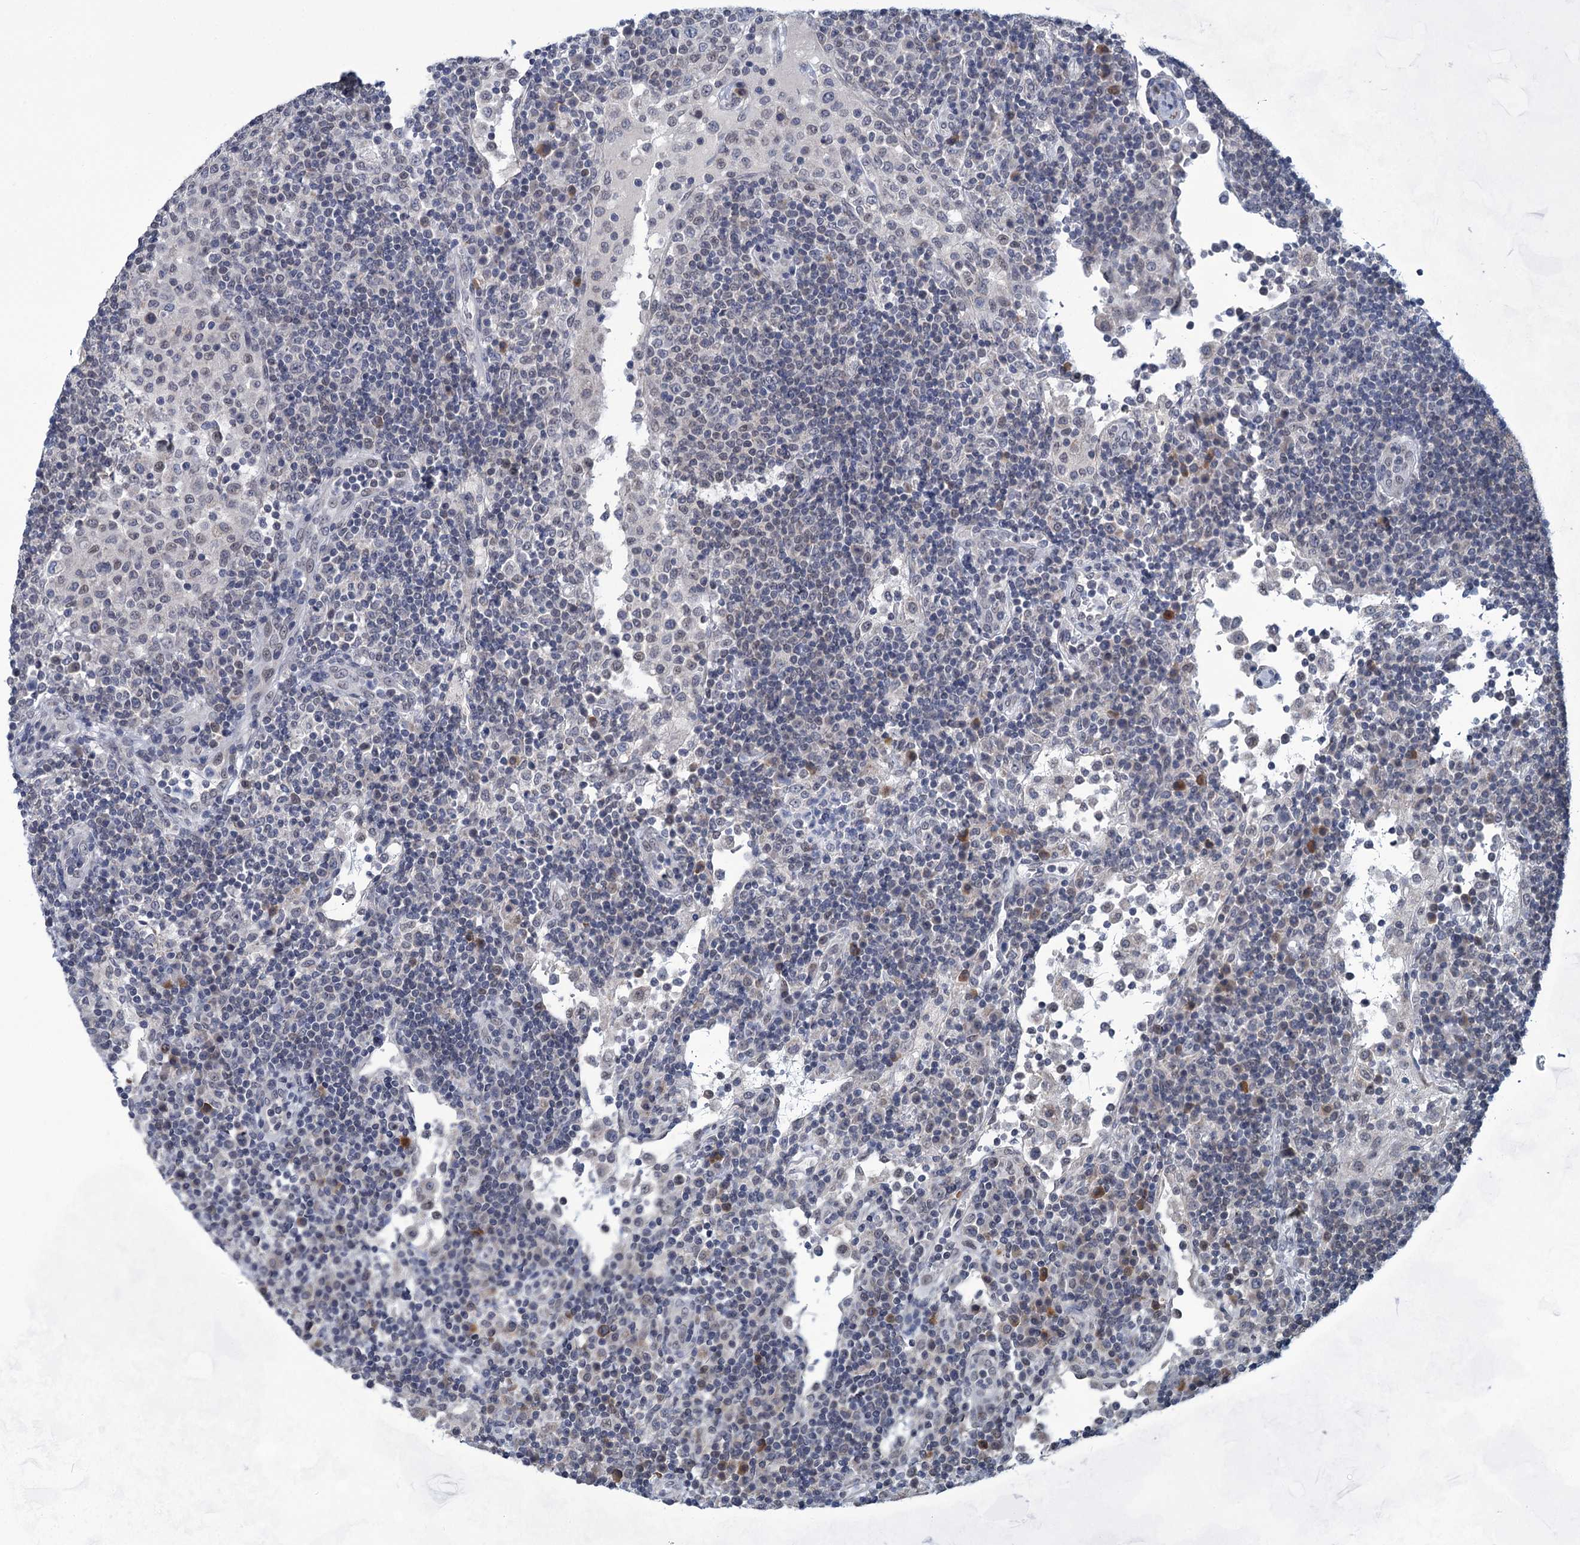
{"staining": {"intensity": "moderate", "quantity": "<25%", "location": "cytoplasmic/membranous"}, "tissue": "lymph node", "cell_type": "Germinal center cells", "image_type": "normal", "snomed": [{"axis": "morphology", "description": "Normal tissue, NOS"}, {"axis": "topography", "description": "Lymph node"}], "caption": "Germinal center cells demonstrate moderate cytoplasmic/membranous positivity in approximately <25% of cells in normal lymph node.", "gene": "TTC17", "patient": {"sex": "female", "age": 53}}